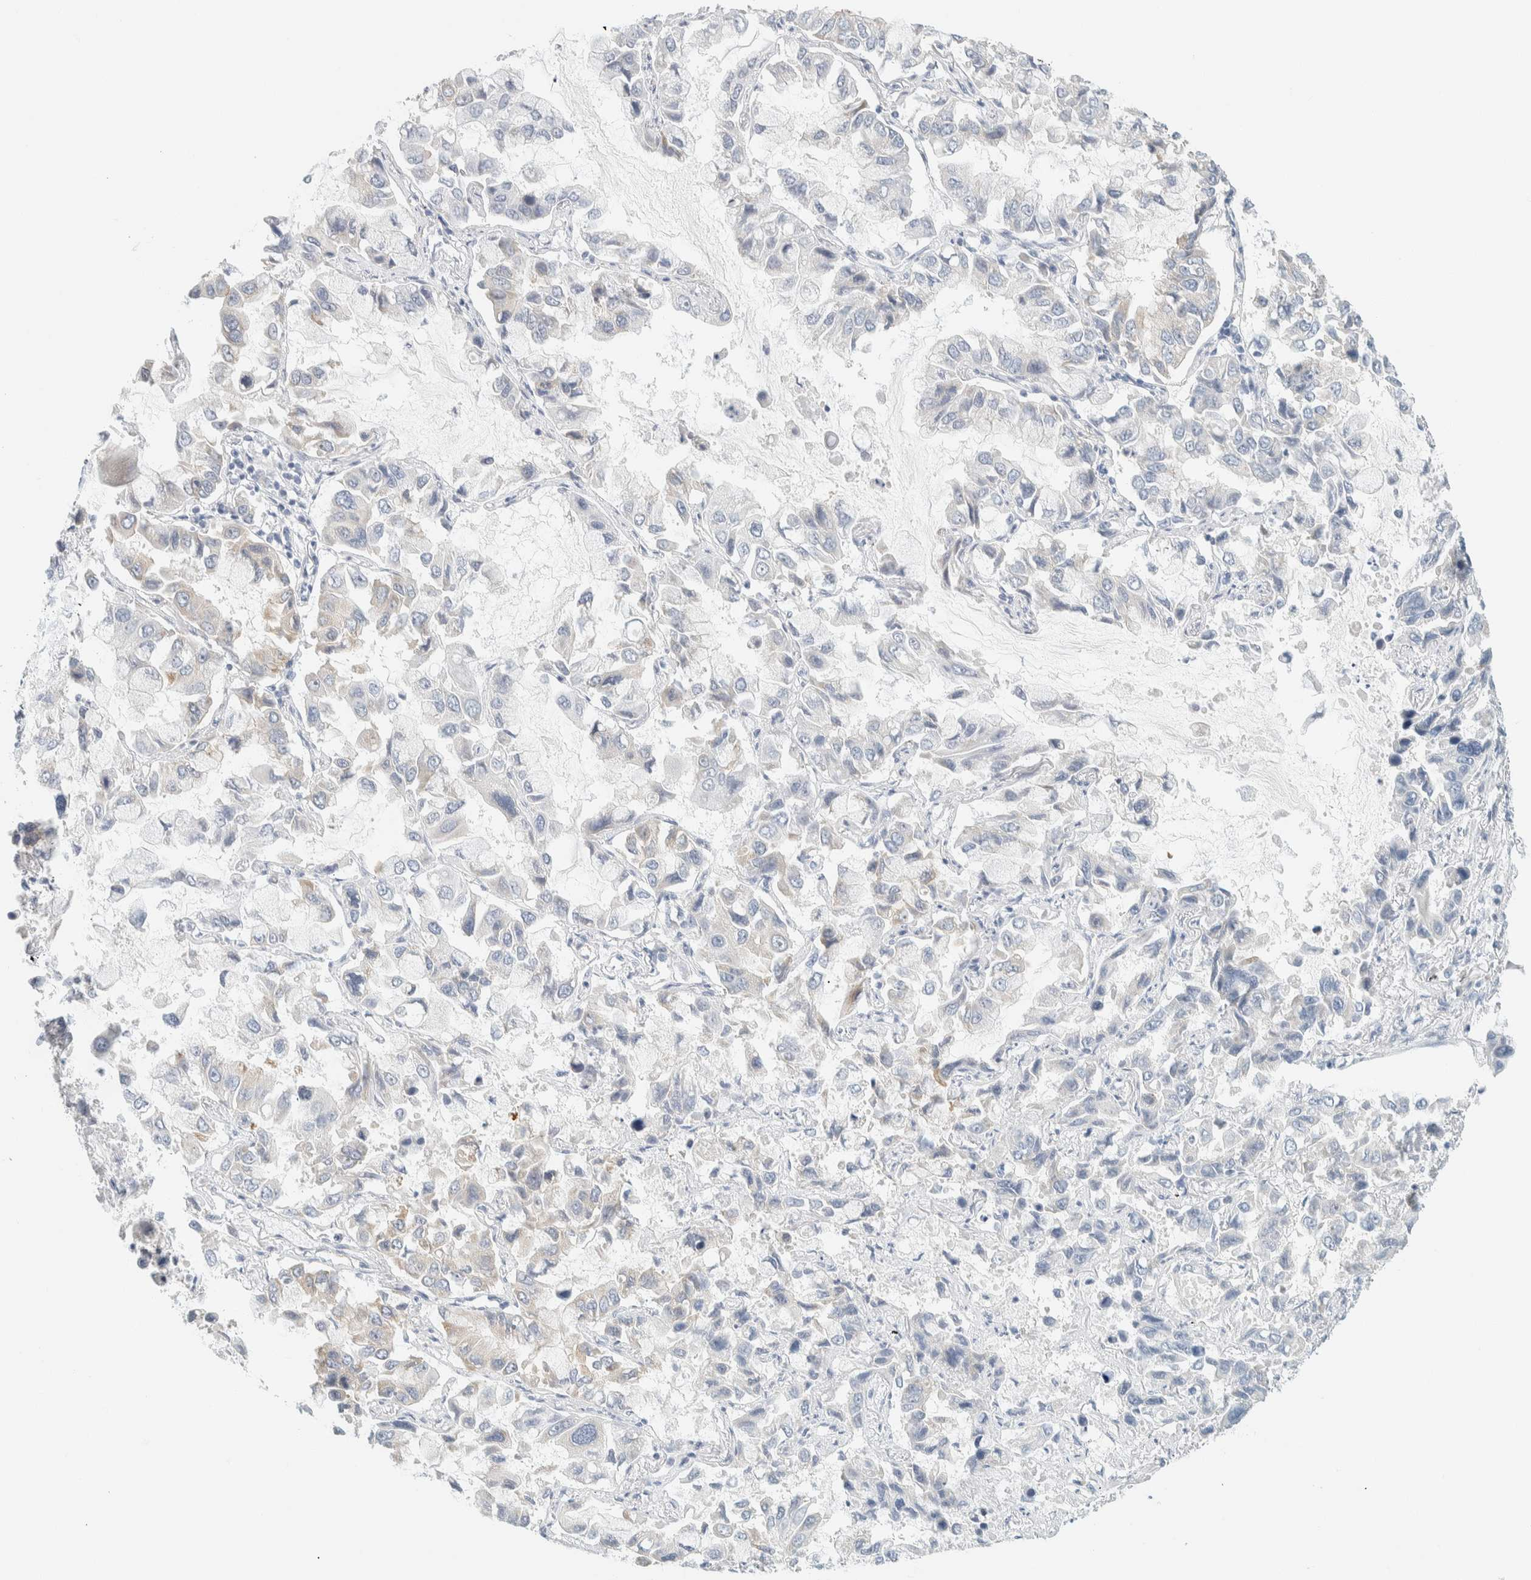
{"staining": {"intensity": "negative", "quantity": "none", "location": "none"}, "tissue": "lung cancer", "cell_type": "Tumor cells", "image_type": "cancer", "snomed": [{"axis": "morphology", "description": "Adenocarcinoma, NOS"}, {"axis": "topography", "description": "Lung"}], "caption": "An image of lung cancer (adenocarcinoma) stained for a protein shows no brown staining in tumor cells.", "gene": "PTGES3L-AARSD1", "patient": {"sex": "male", "age": 64}}